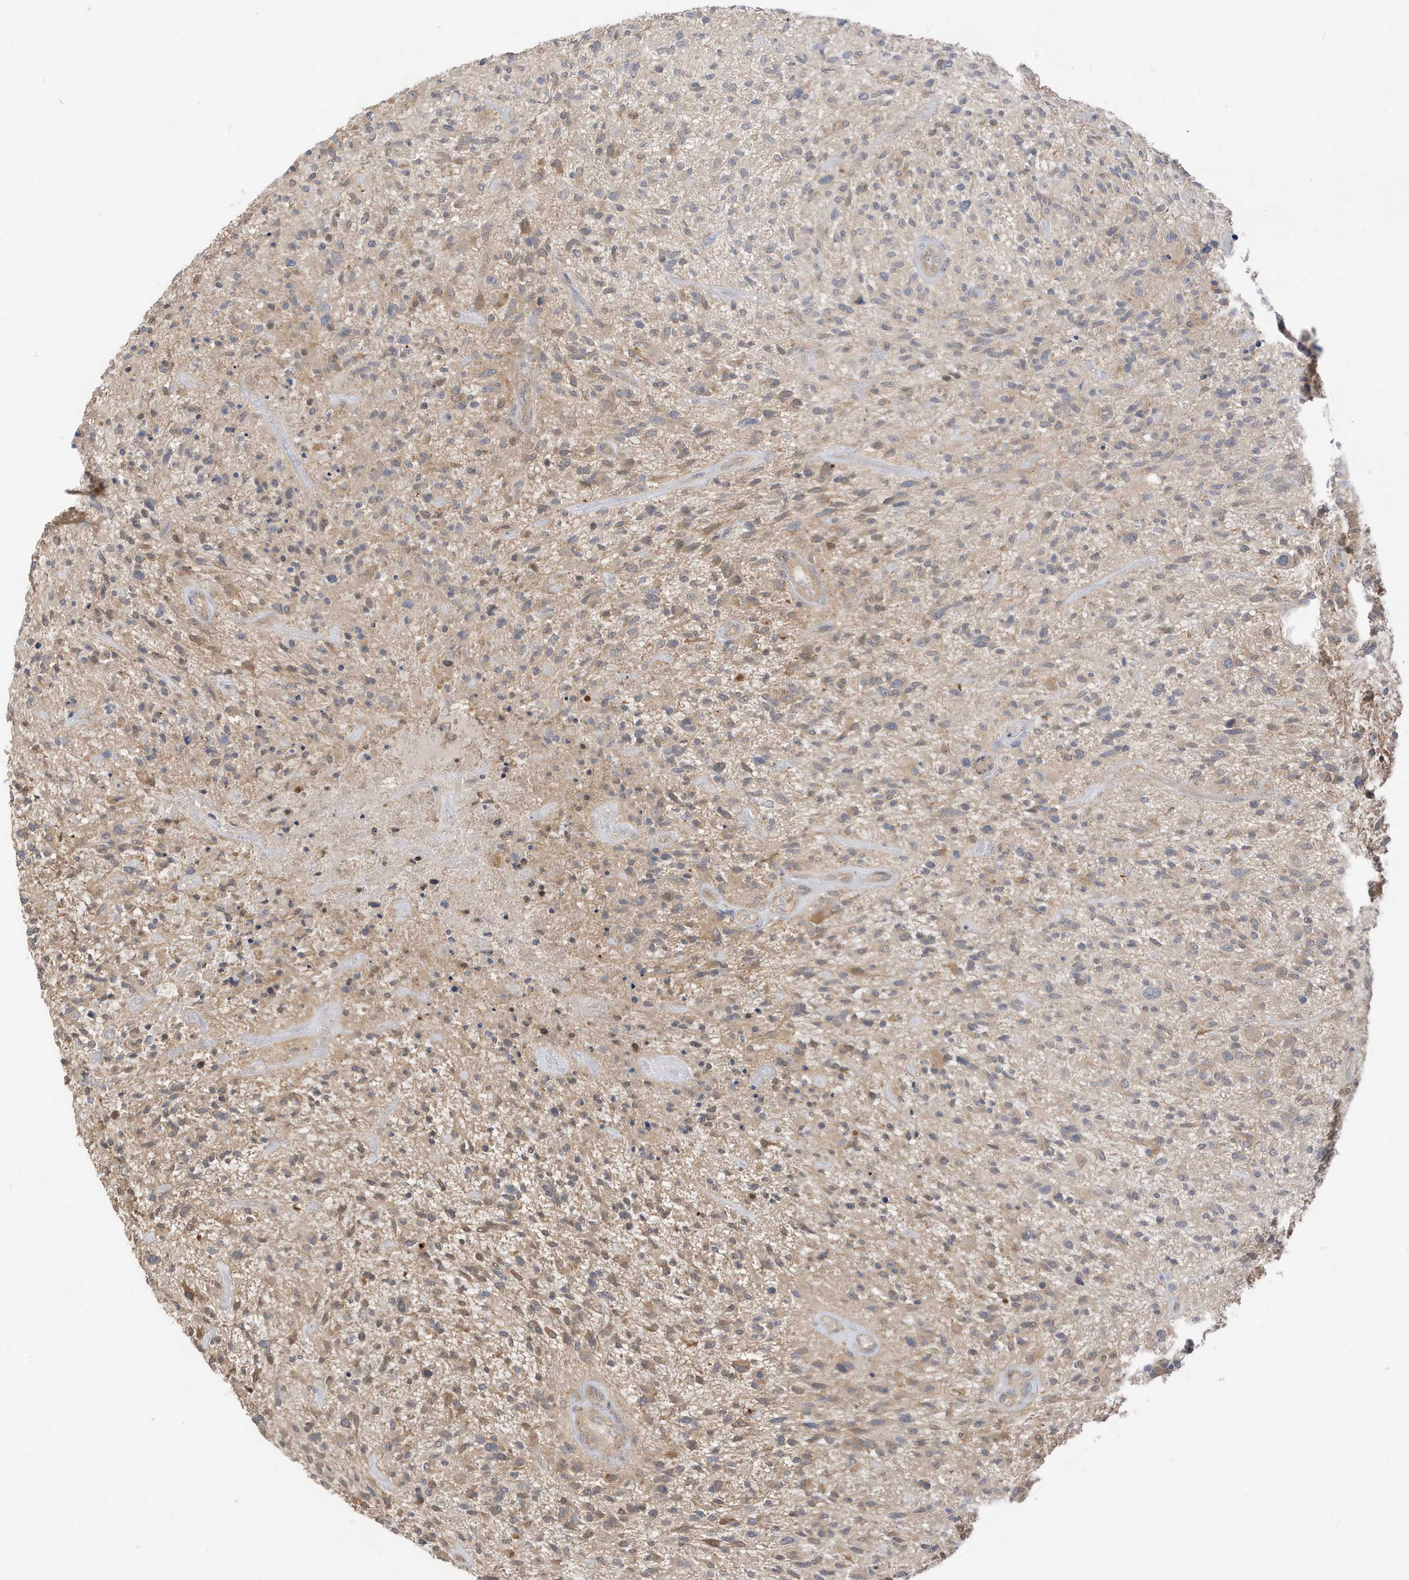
{"staining": {"intensity": "weak", "quantity": "<25%", "location": "cytoplasmic/membranous"}, "tissue": "glioma", "cell_type": "Tumor cells", "image_type": "cancer", "snomed": [{"axis": "morphology", "description": "Glioma, malignant, High grade"}, {"axis": "topography", "description": "Brain"}], "caption": "The IHC histopathology image has no significant positivity in tumor cells of high-grade glioma (malignant) tissue. Brightfield microscopy of immunohistochemistry stained with DAB (3,3'-diaminobenzidine) (brown) and hematoxylin (blue), captured at high magnification.", "gene": "TAB3", "patient": {"sex": "male", "age": 47}}